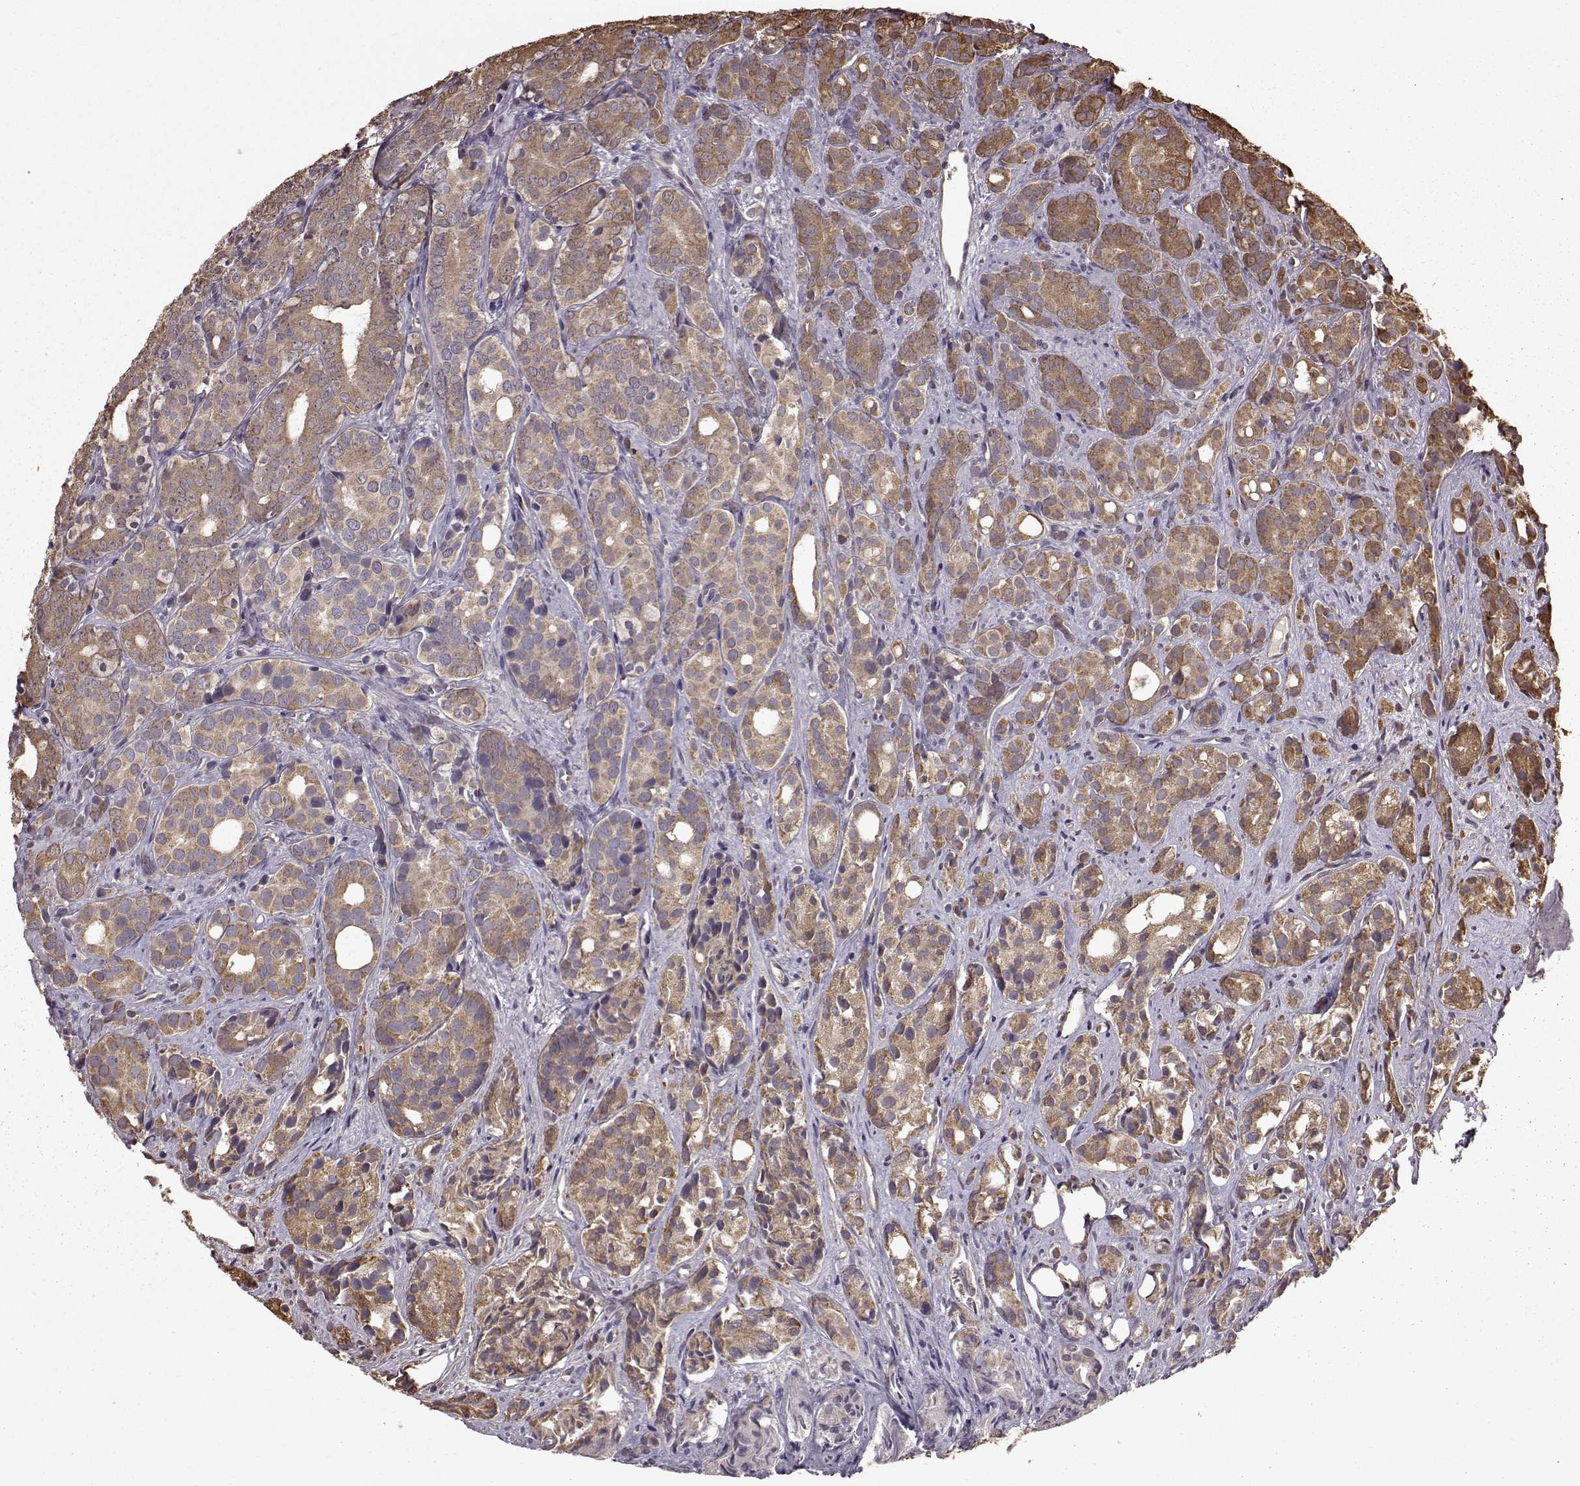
{"staining": {"intensity": "moderate", "quantity": "25%-75%", "location": "cytoplasmic/membranous"}, "tissue": "prostate cancer", "cell_type": "Tumor cells", "image_type": "cancer", "snomed": [{"axis": "morphology", "description": "Adenocarcinoma, High grade"}, {"axis": "topography", "description": "Prostate"}], "caption": "A photomicrograph of human adenocarcinoma (high-grade) (prostate) stained for a protein demonstrates moderate cytoplasmic/membranous brown staining in tumor cells. The staining is performed using DAB brown chromogen to label protein expression. The nuclei are counter-stained blue using hematoxylin.", "gene": "NME1-NME2", "patient": {"sex": "male", "age": 84}}